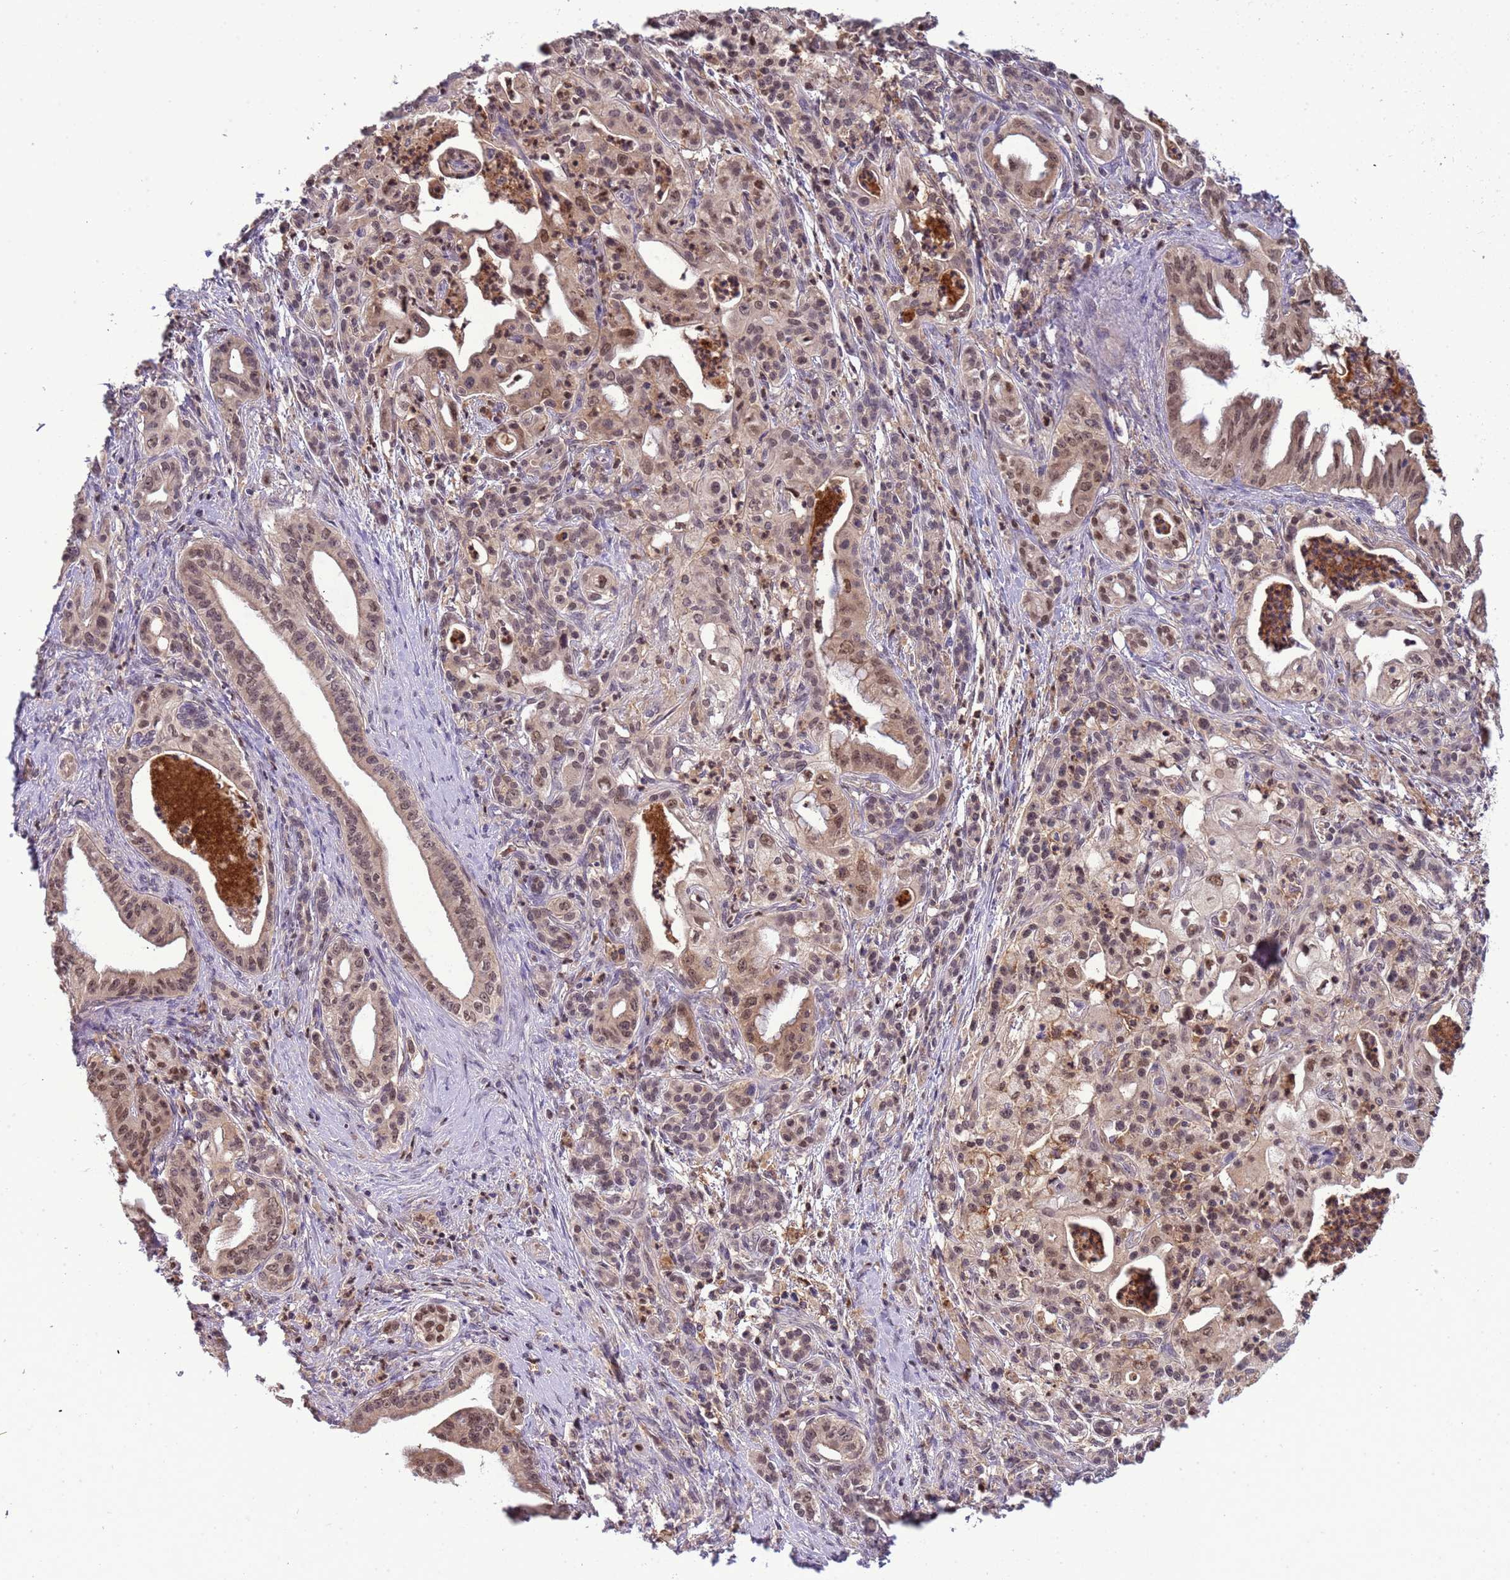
{"staining": {"intensity": "moderate", "quantity": ">75%", "location": "nuclear"}, "tissue": "pancreatic cancer", "cell_type": "Tumor cells", "image_type": "cancer", "snomed": [{"axis": "morphology", "description": "Adenocarcinoma, NOS"}, {"axis": "topography", "description": "Pancreas"}], "caption": "A brown stain labels moderate nuclear staining of a protein in human pancreatic adenocarcinoma tumor cells.", "gene": "CD53", "patient": {"sex": "male", "age": 58}}